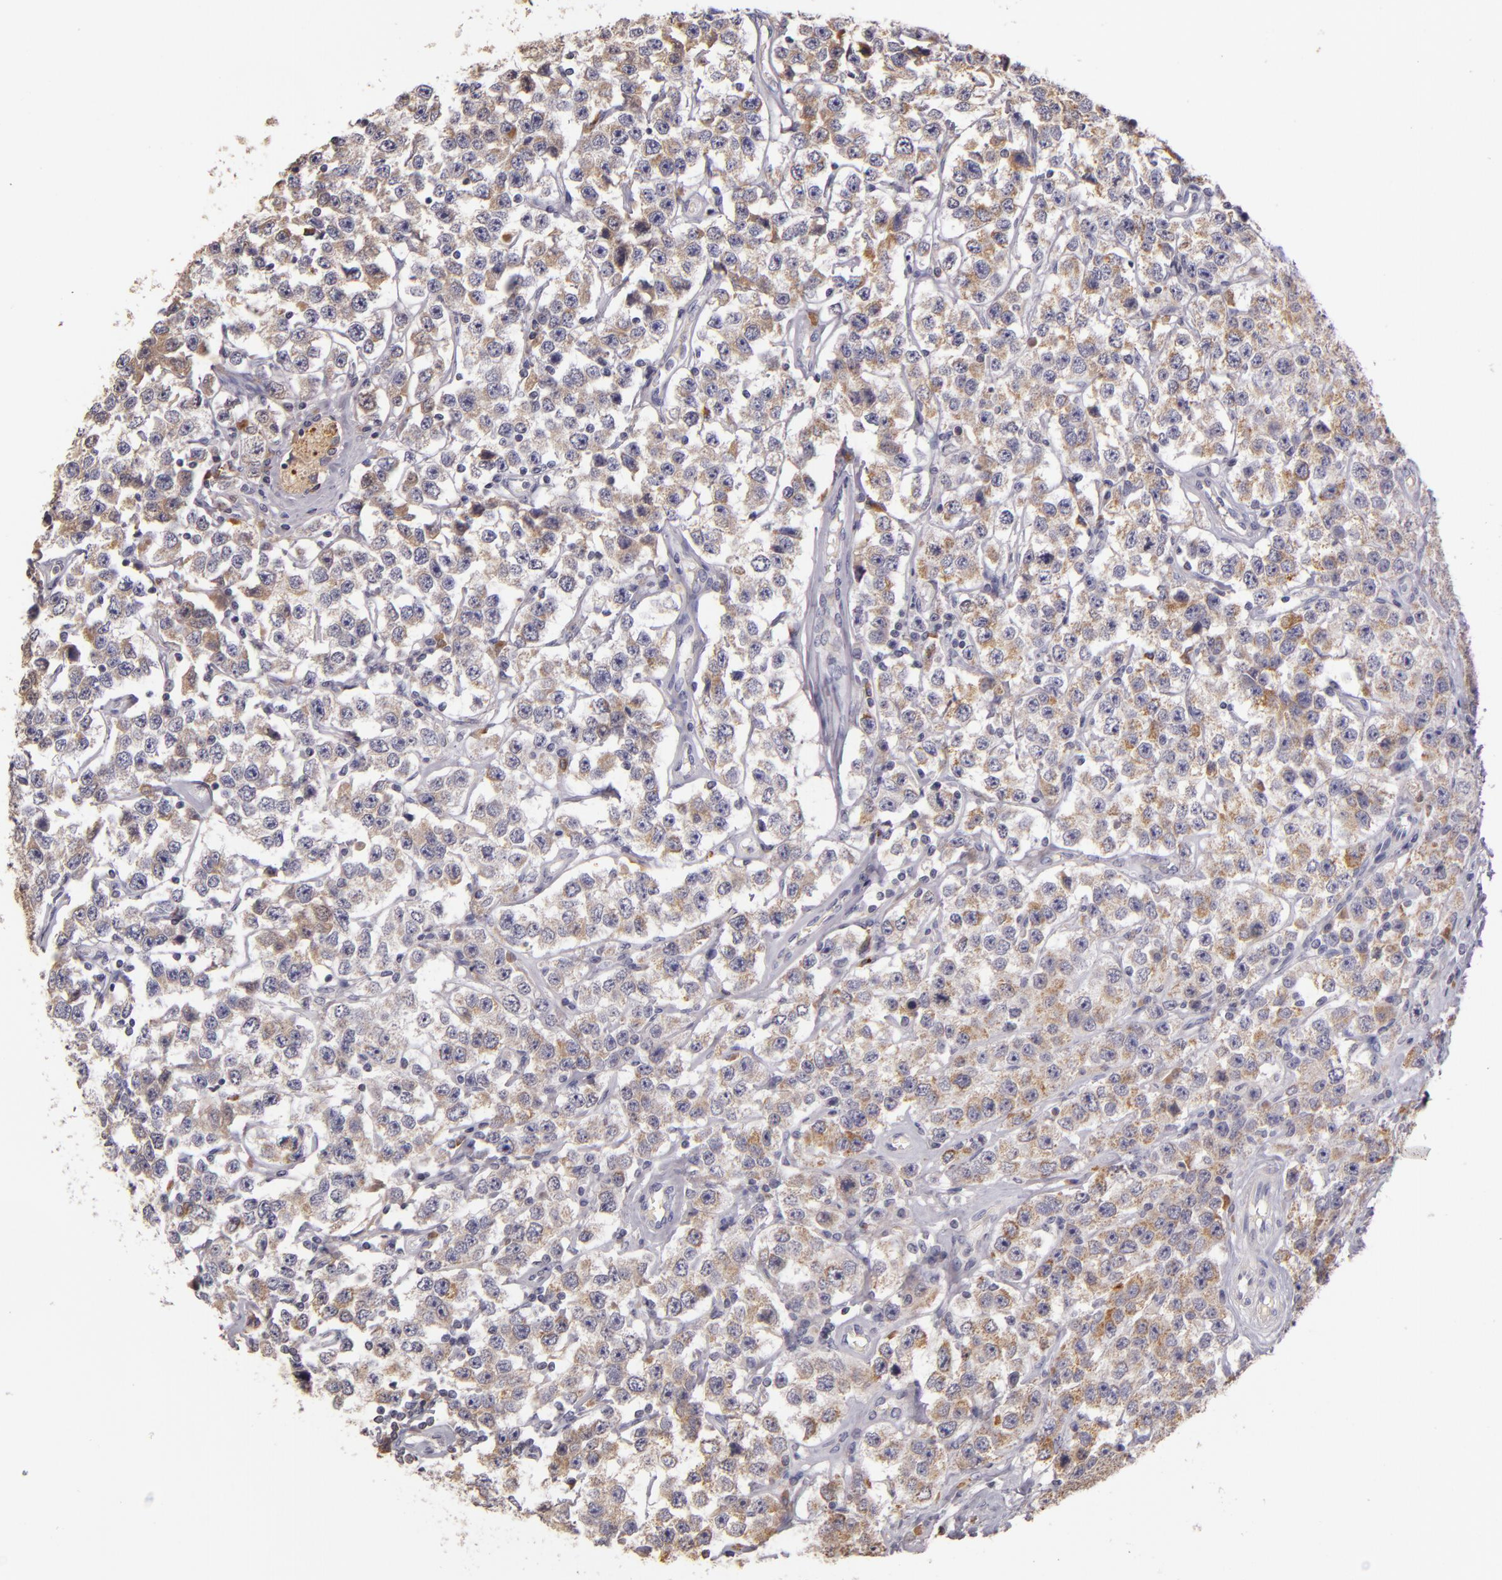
{"staining": {"intensity": "weak", "quantity": ">75%", "location": "cytoplasmic/membranous"}, "tissue": "testis cancer", "cell_type": "Tumor cells", "image_type": "cancer", "snomed": [{"axis": "morphology", "description": "Seminoma, NOS"}, {"axis": "topography", "description": "Testis"}], "caption": "Immunohistochemical staining of human testis cancer (seminoma) exhibits low levels of weak cytoplasmic/membranous positivity in about >75% of tumor cells. (Brightfield microscopy of DAB IHC at high magnification).", "gene": "ABL1", "patient": {"sex": "male", "age": 52}}